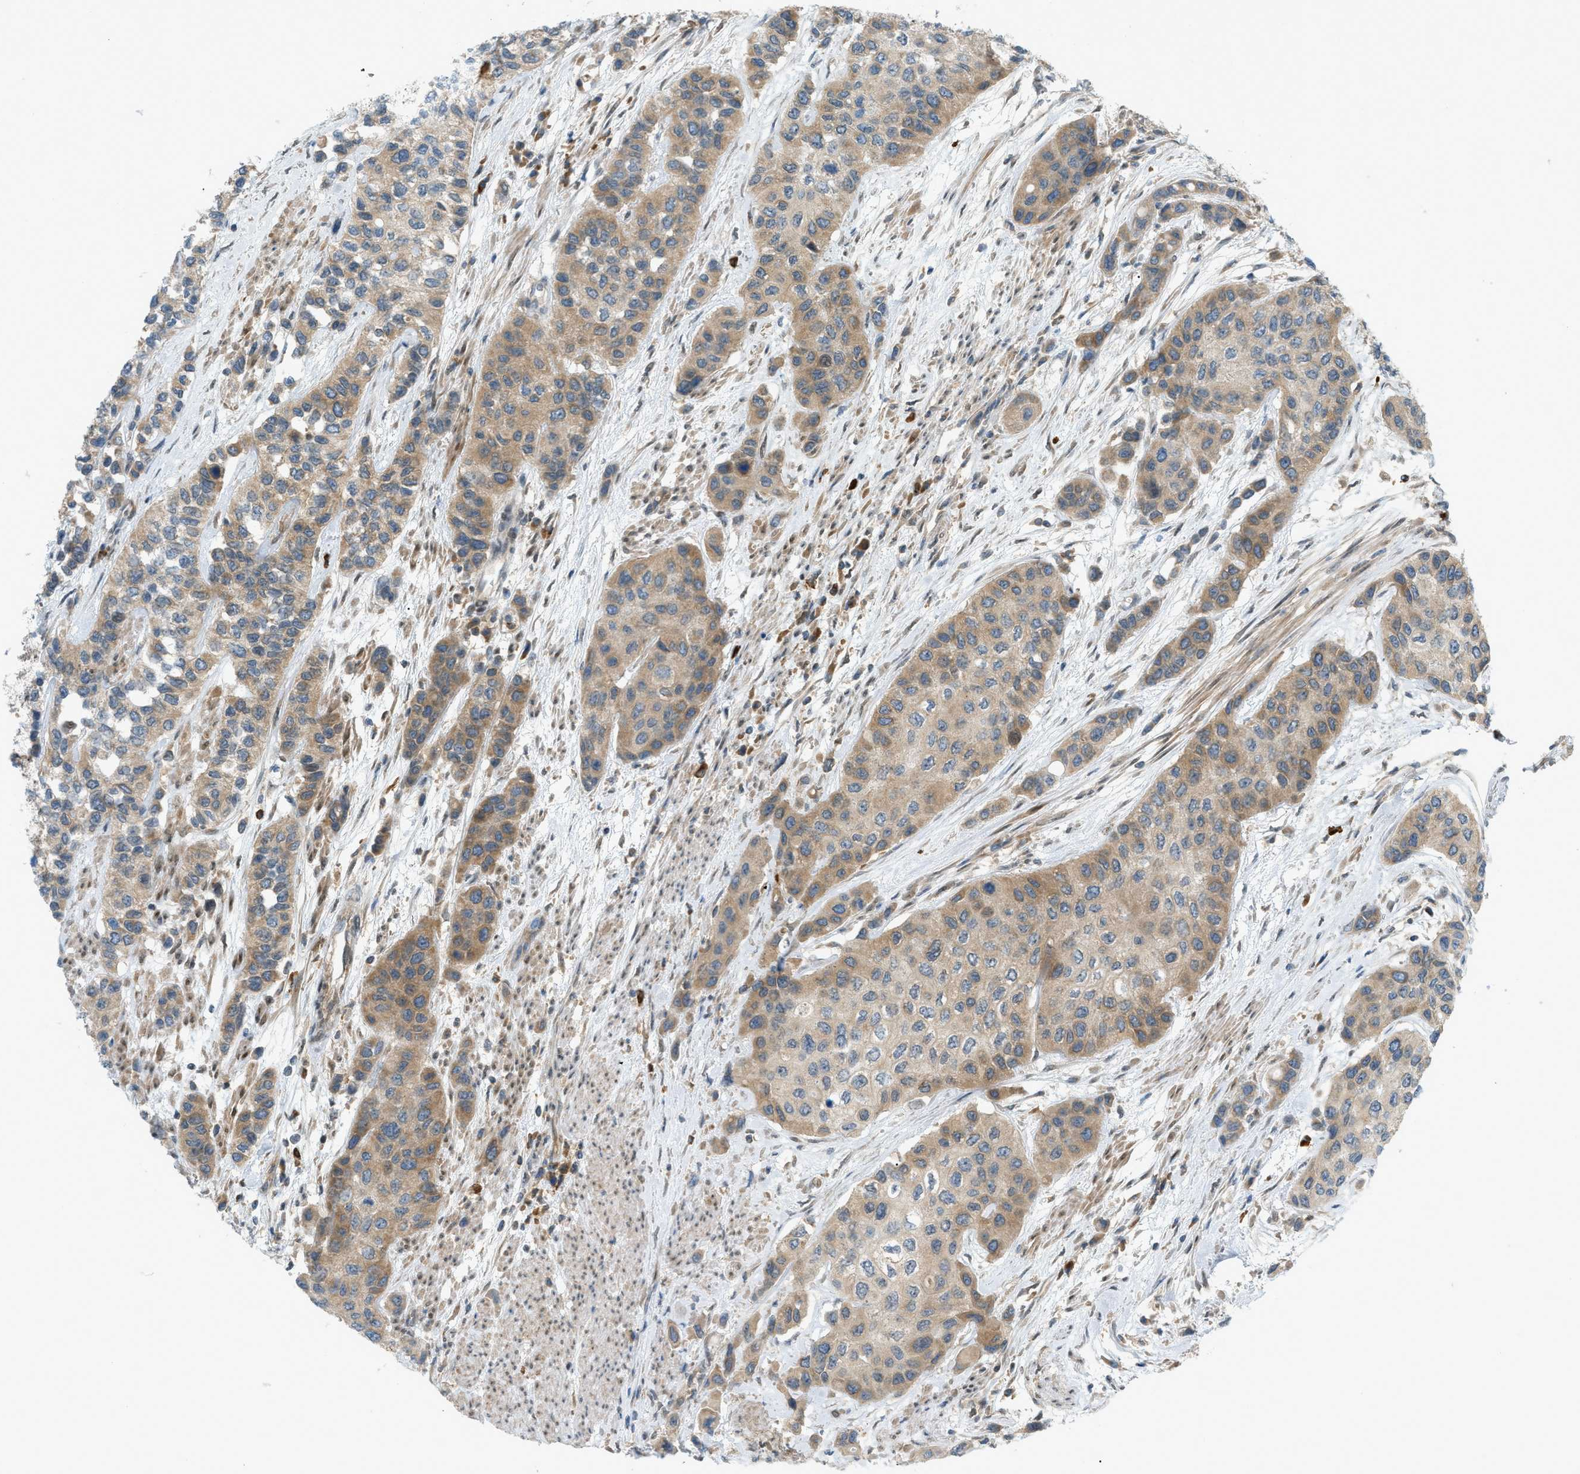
{"staining": {"intensity": "moderate", "quantity": "25%-75%", "location": "cytoplasmic/membranous"}, "tissue": "urothelial cancer", "cell_type": "Tumor cells", "image_type": "cancer", "snomed": [{"axis": "morphology", "description": "Urothelial carcinoma, High grade"}, {"axis": "topography", "description": "Urinary bladder"}], "caption": "Protein staining by immunohistochemistry (IHC) demonstrates moderate cytoplasmic/membranous expression in approximately 25%-75% of tumor cells in high-grade urothelial carcinoma. The staining is performed using DAB (3,3'-diaminobenzidine) brown chromogen to label protein expression. The nuclei are counter-stained blue using hematoxylin.", "gene": "DYRK1A", "patient": {"sex": "female", "age": 56}}